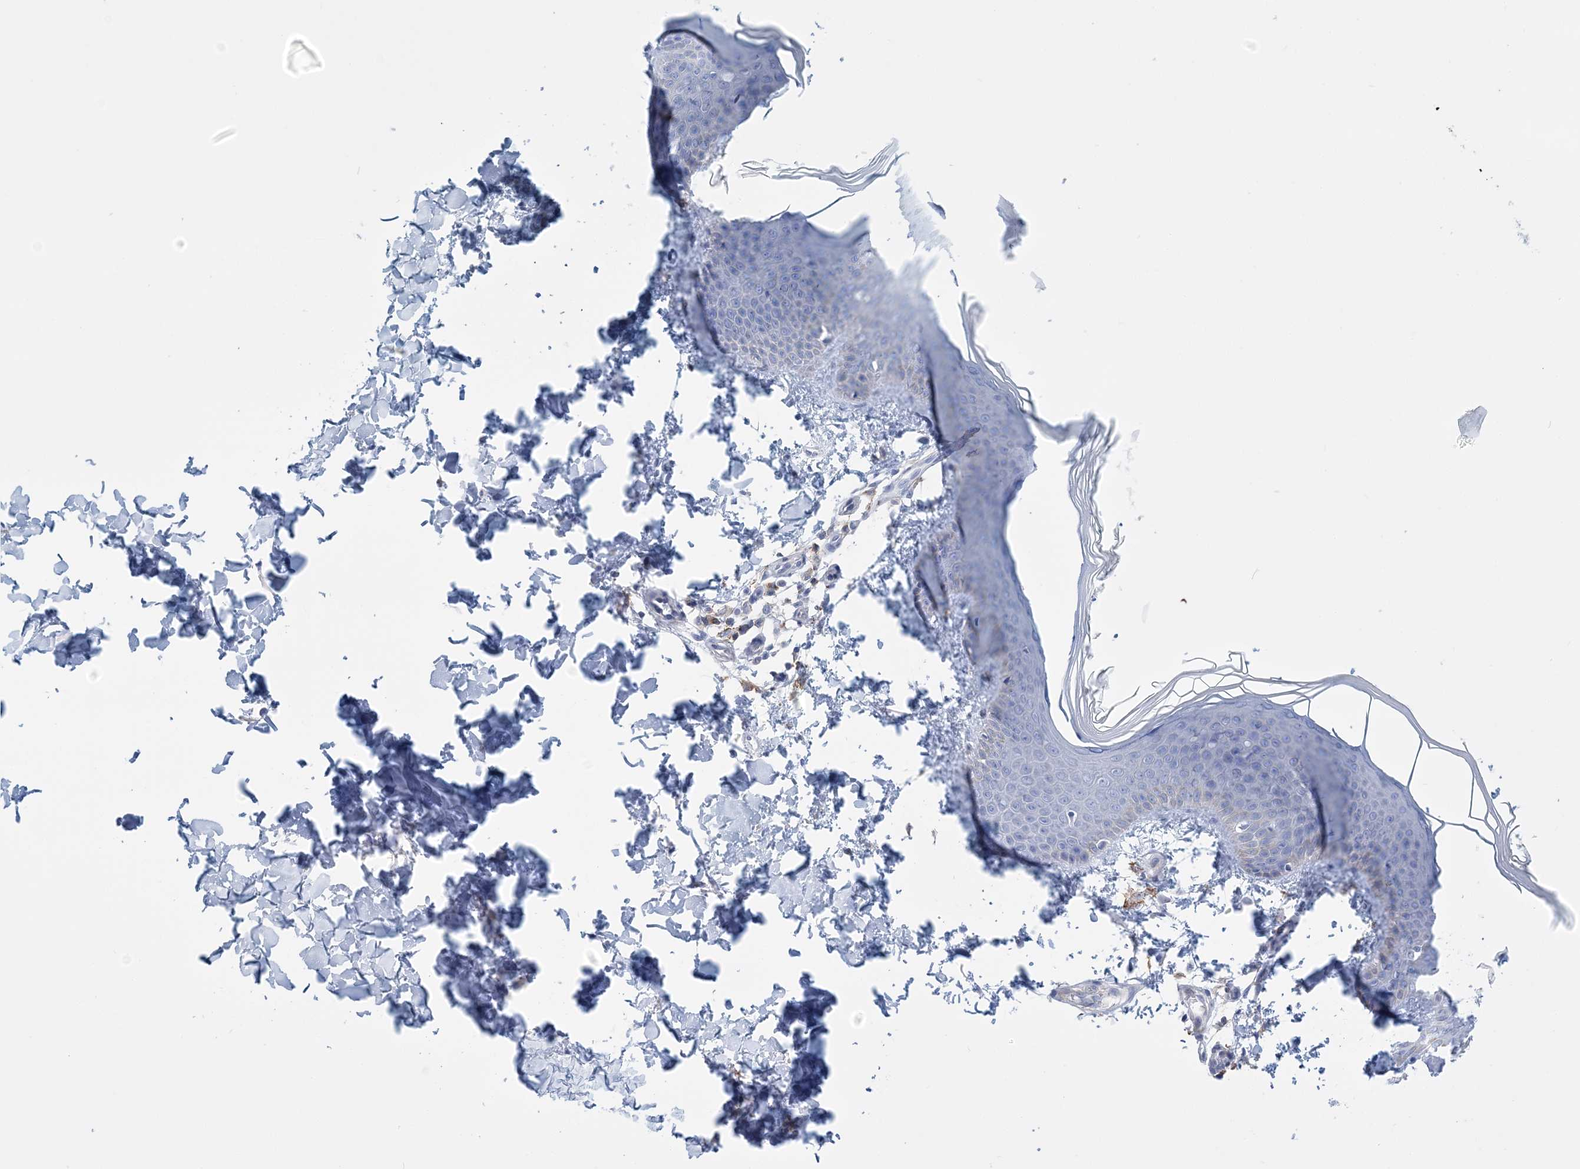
{"staining": {"intensity": "negative", "quantity": "none", "location": "none"}, "tissue": "skin", "cell_type": "Fibroblasts", "image_type": "normal", "snomed": [{"axis": "morphology", "description": "Normal tissue, NOS"}, {"axis": "topography", "description": "Skin"}], "caption": "IHC histopathology image of benign skin stained for a protein (brown), which reveals no positivity in fibroblasts. (DAB (3,3'-diaminobenzidine) IHC visualized using brightfield microscopy, high magnification).", "gene": "C11orf21", "patient": {"sex": "male", "age": 36}}